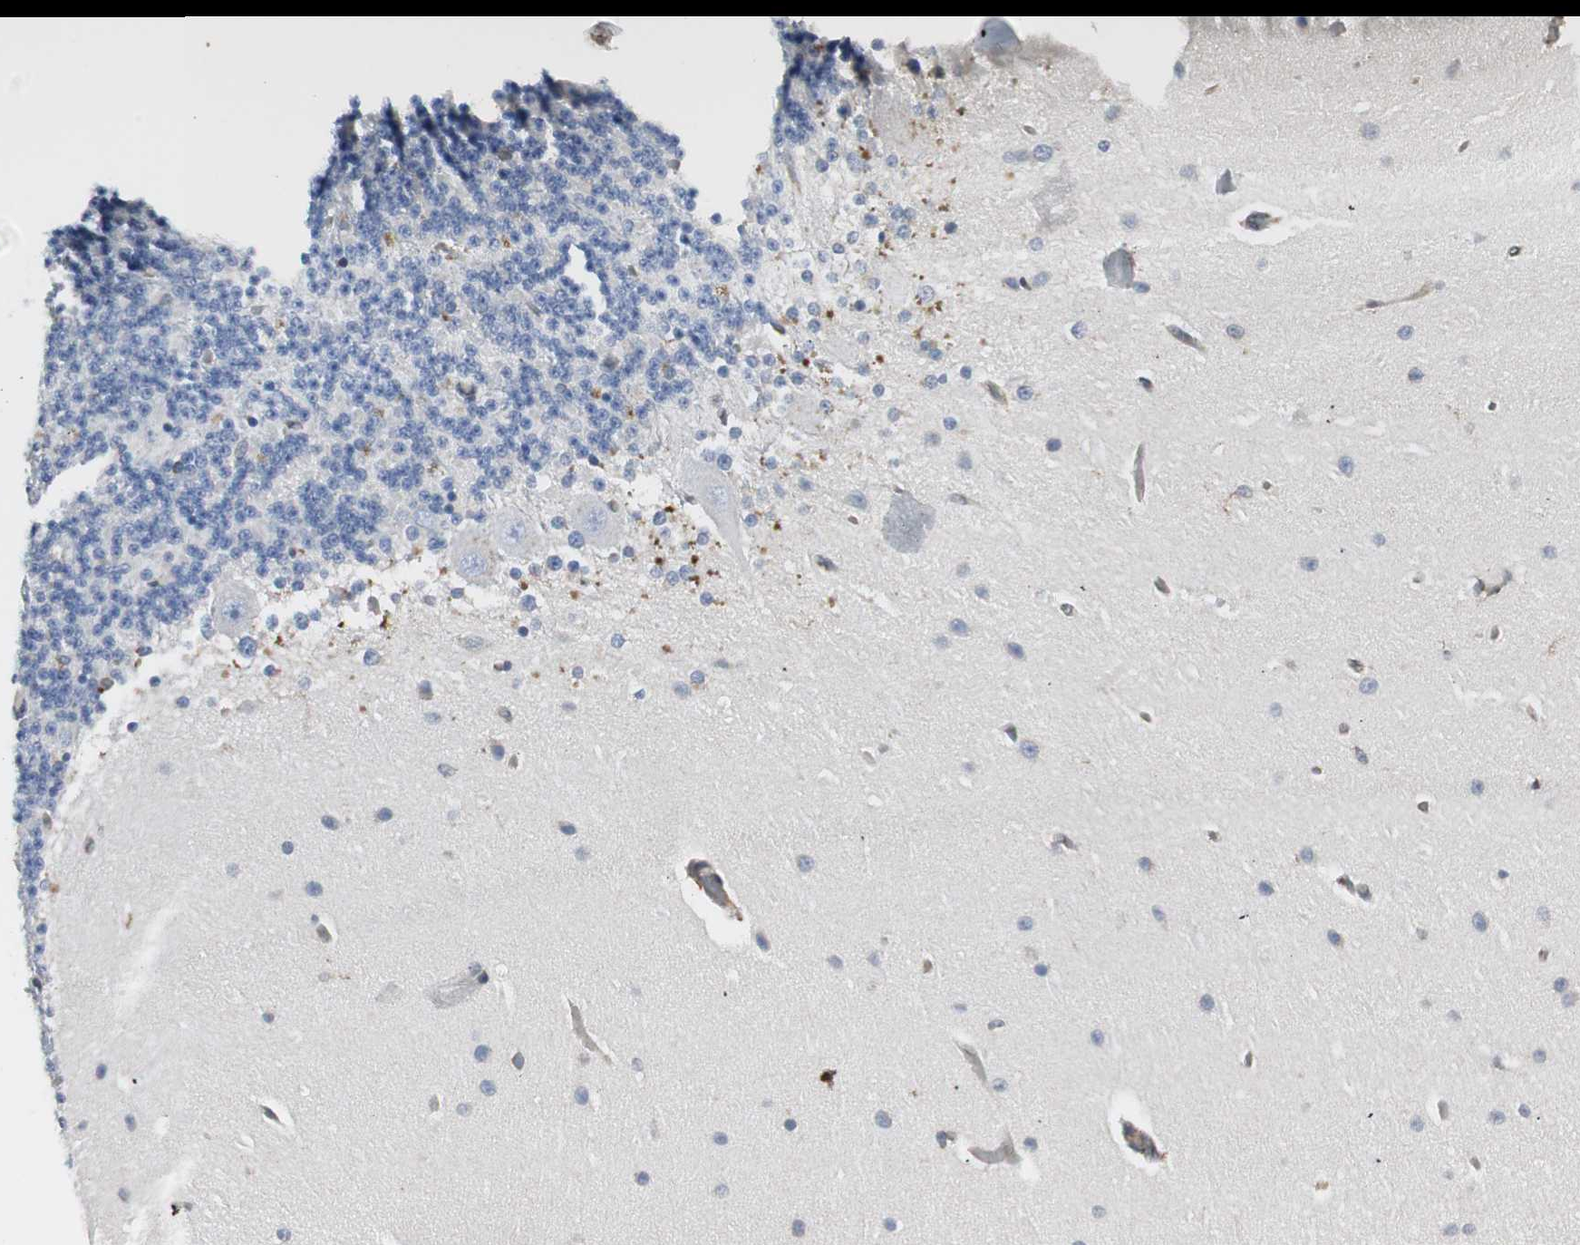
{"staining": {"intensity": "negative", "quantity": "none", "location": "none"}, "tissue": "cerebellum", "cell_type": "Cells in granular layer", "image_type": "normal", "snomed": [{"axis": "morphology", "description": "Normal tissue, NOS"}, {"axis": "topography", "description": "Cerebellum"}], "caption": "Immunohistochemistry (IHC) image of normal cerebellum: cerebellum stained with DAB displays no significant protein positivity in cells in granular layer.", "gene": "H6PD", "patient": {"sex": "female", "age": 54}}